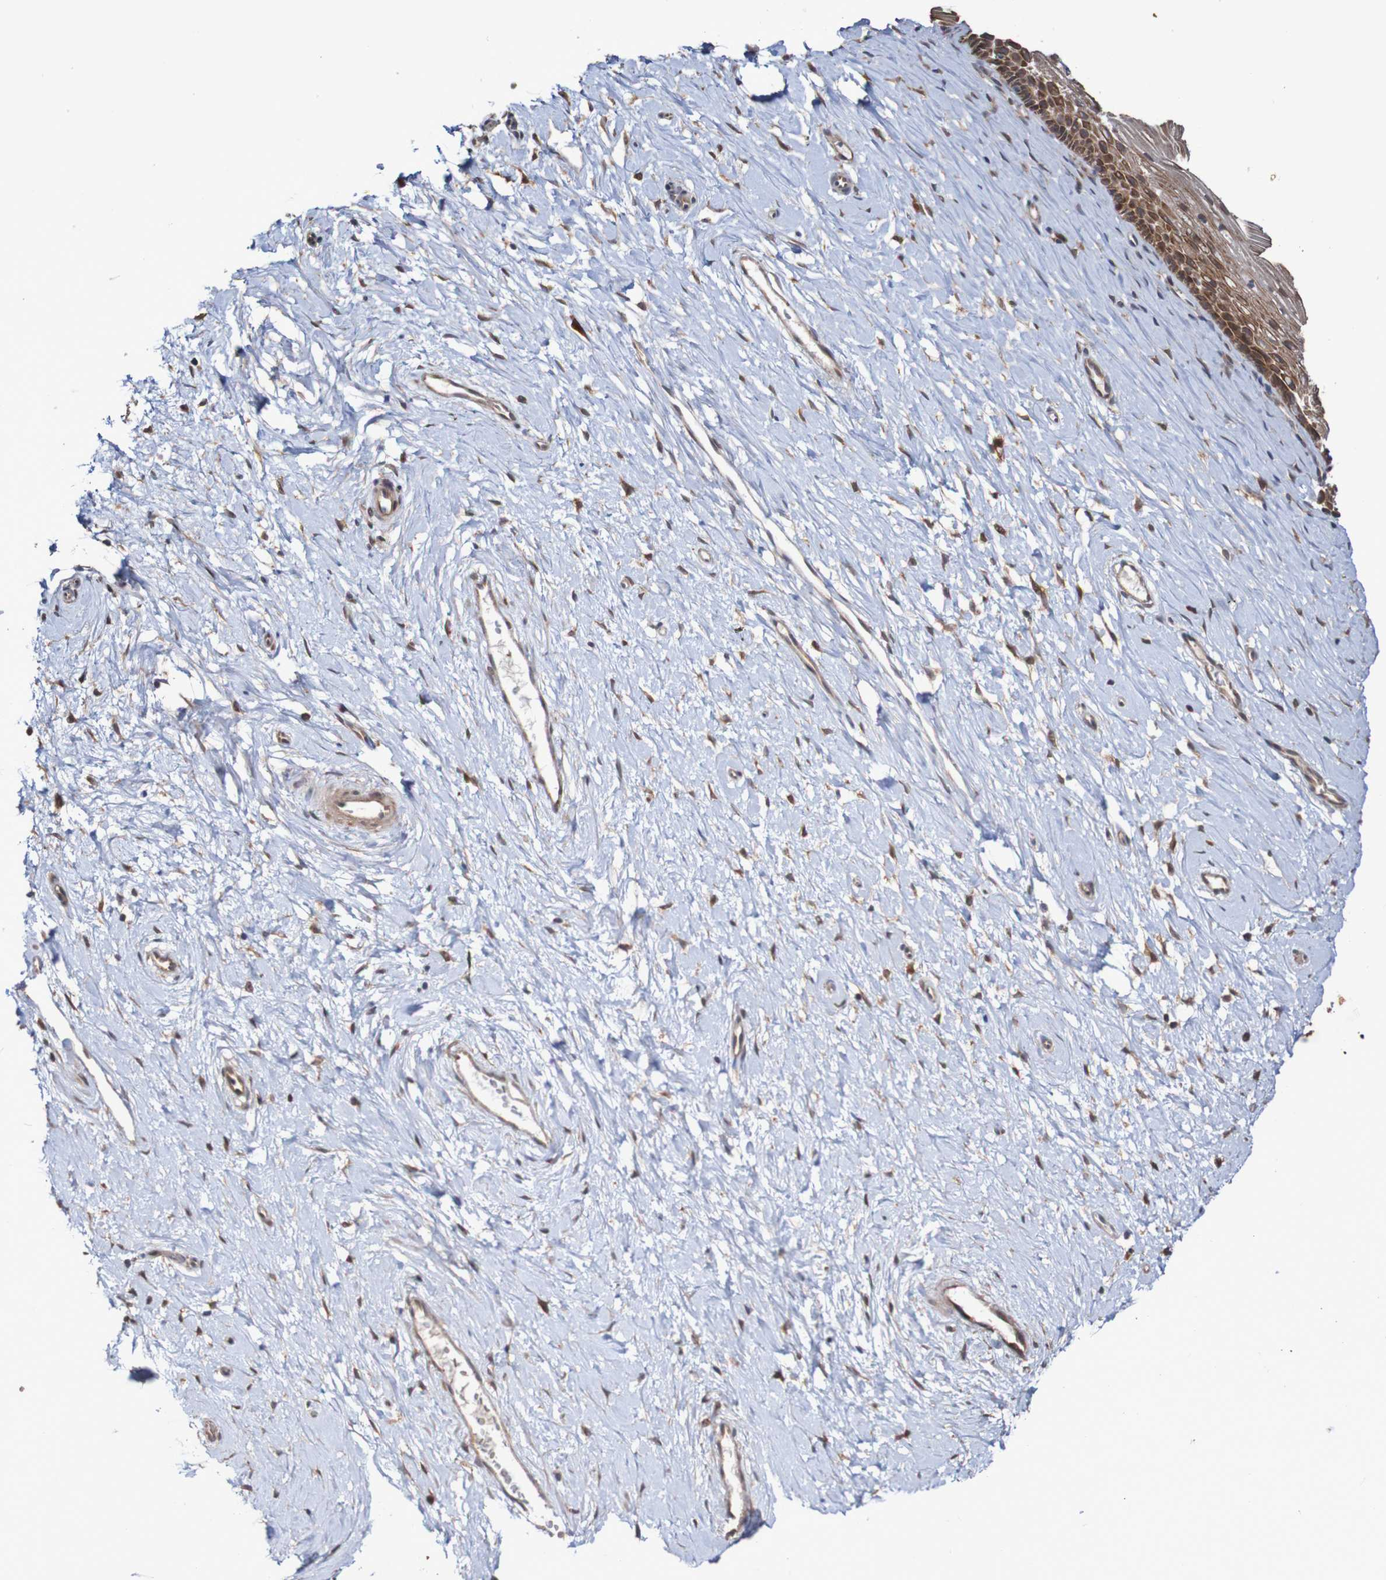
{"staining": {"intensity": "moderate", "quantity": ">75%", "location": "cytoplasmic/membranous"}, "tissue": "cervix", "cell_type": "Glandular cells", "image_type": "normal", "snomed": [{"axis": "morphology", "description": "Normal tissue, NOS"}, {"axis": "topography", "description": "Cervix"}], "caption": "The histopathology image exhibits immunohistochemical staining of benign cervix. There is moderate cytoplasmic/membranous expression is appreciated in approximately >75% of glandular cells. Immunohistochemistry (ihc) stains the protein in brown and the nuclei are stained blue.", "gene": "PHPT1", "patient": {"sex": "female", "age": 39}}